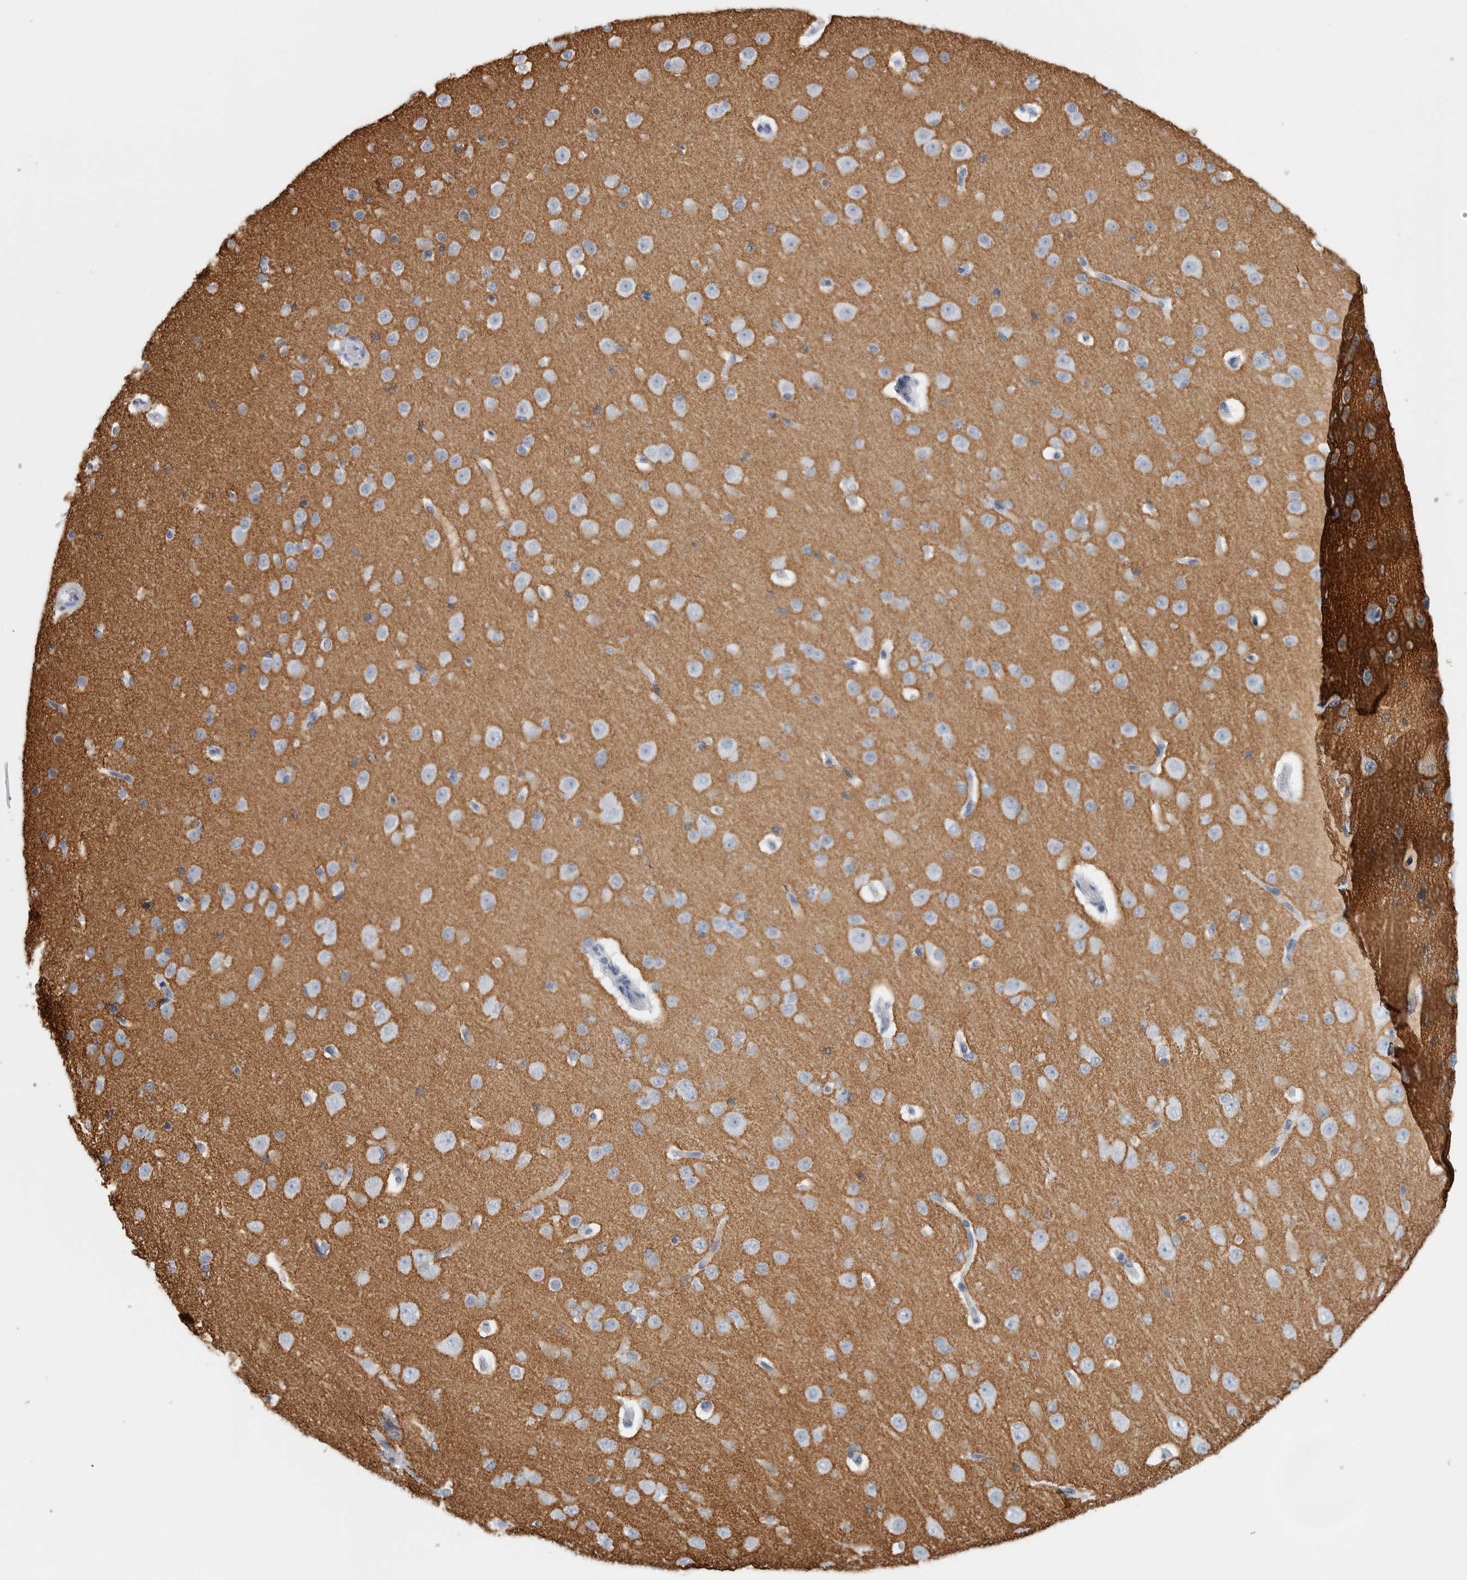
{"staining": {"intensity": "negative", "quantity": "none", "location": "none"}, "tissue": "cerebral cortex", "cell_type": "Endothelial cells", "image_type": "normal", "snomed": [{"axis": "morphology", "description": "Normal tissue, NOS"}, {"axis": "morphology", "description": "Developmental malformation"}, {"axis": "topography", "description": "Cerebral cortex"}], "caption": "This is an immunohistochemistry photomicrograph of unremarkable cerebral cortex. There is no positivity in endothelial cells.", "gene": "TNR", "patient": {"sex": "female", "age": 30}}